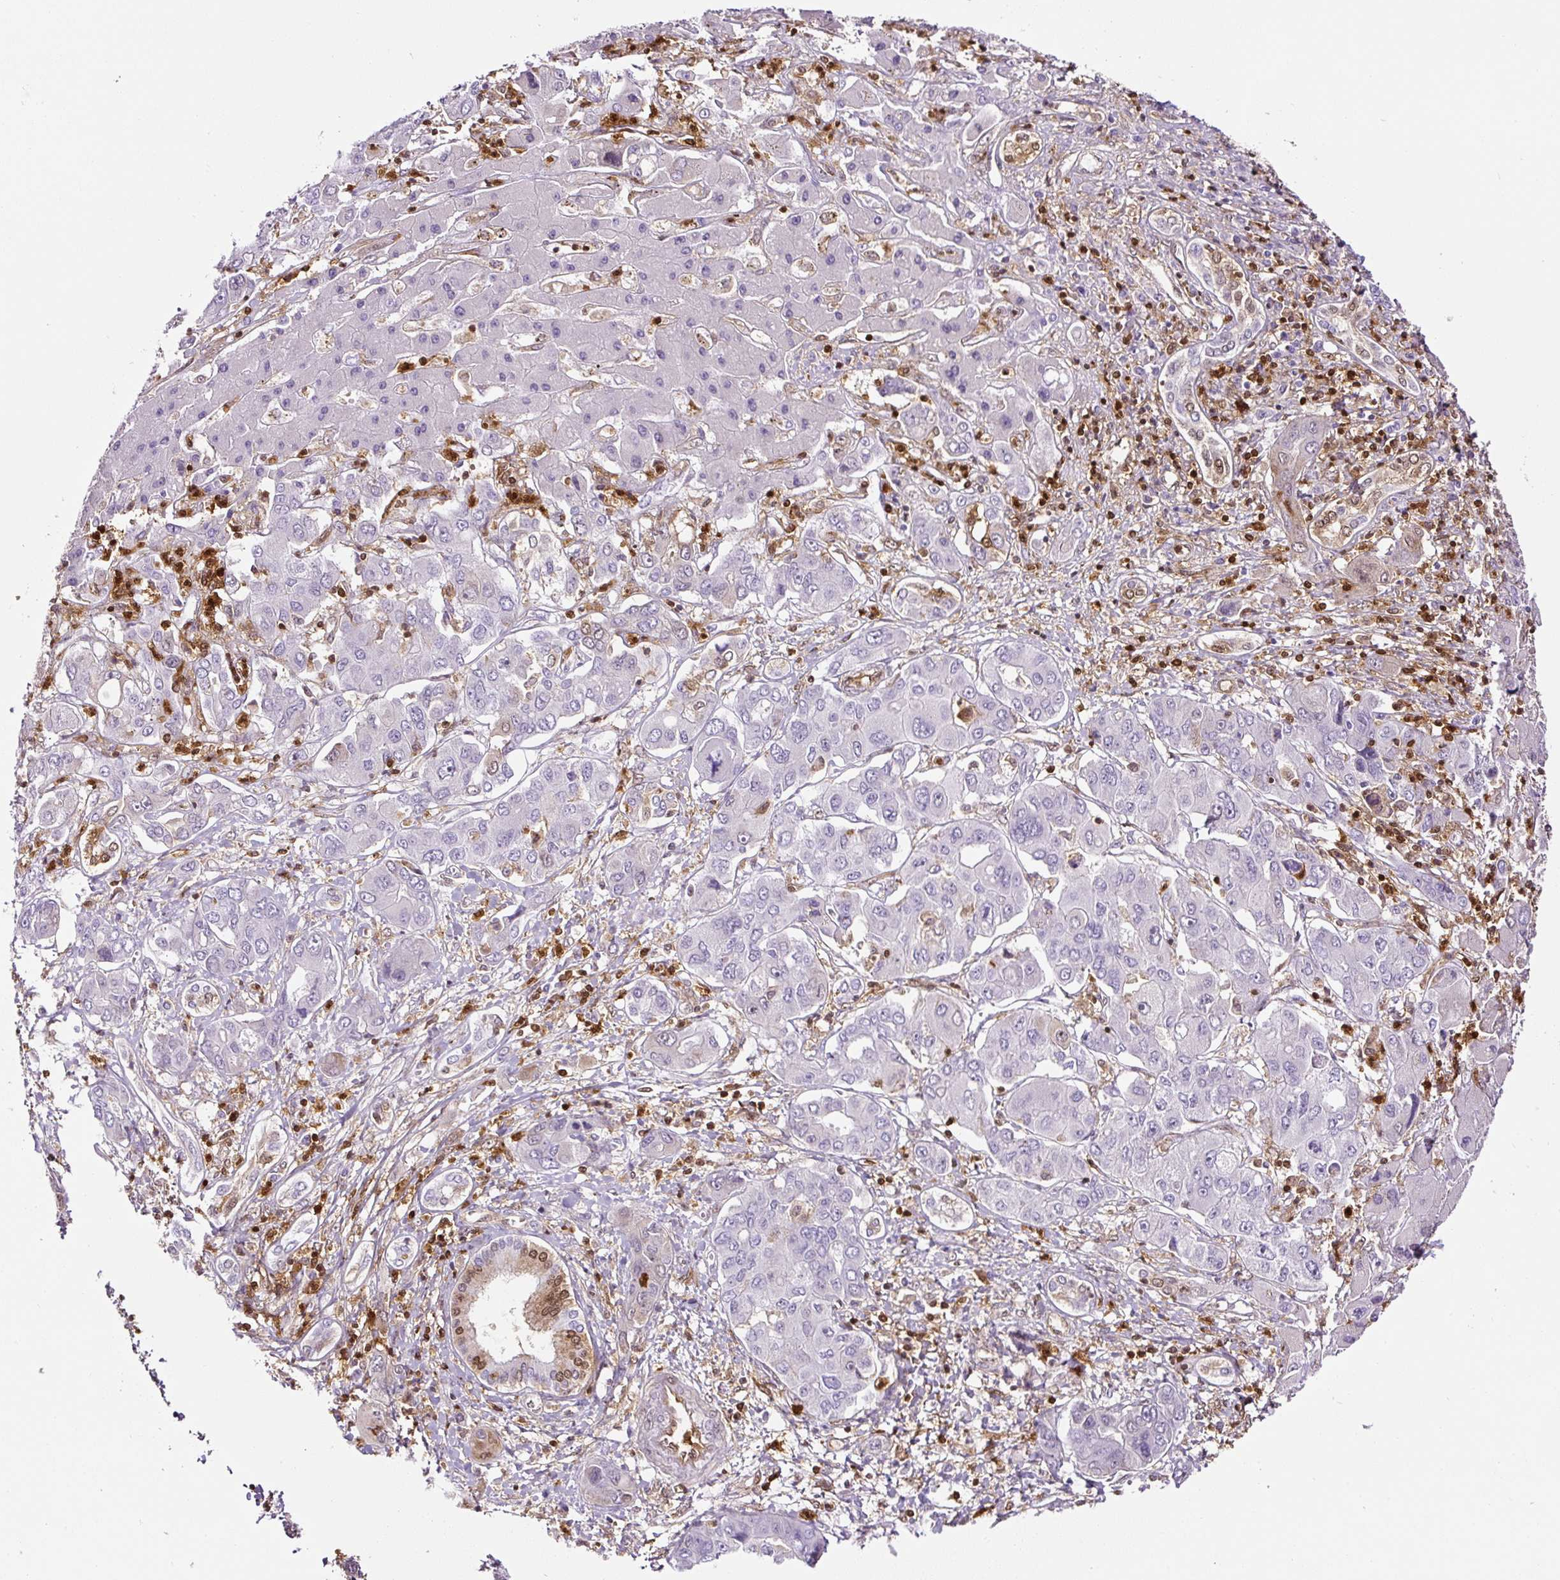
{"staining": {"intensity": "negative", "quantity": "none", "location": "none"}, "tissue": "liver cancer", "cell_type": "Tumor cells", "image_type": "cancer", "snomed": [{"axis": "morphology", "description": "Cholangiocarcinoma"}, {"axis": "topography", "description": "Liver"}], "caption": "Immunohistochemical staining of human liver cancer (cholangiocarcinoma) exhibits no significant positivity in tumor cells. (Immunohistochemistry, brightfield microscopy, high magnification).", "gene": "ANXA1", "patient": {"sex": "male", "age": 67}}